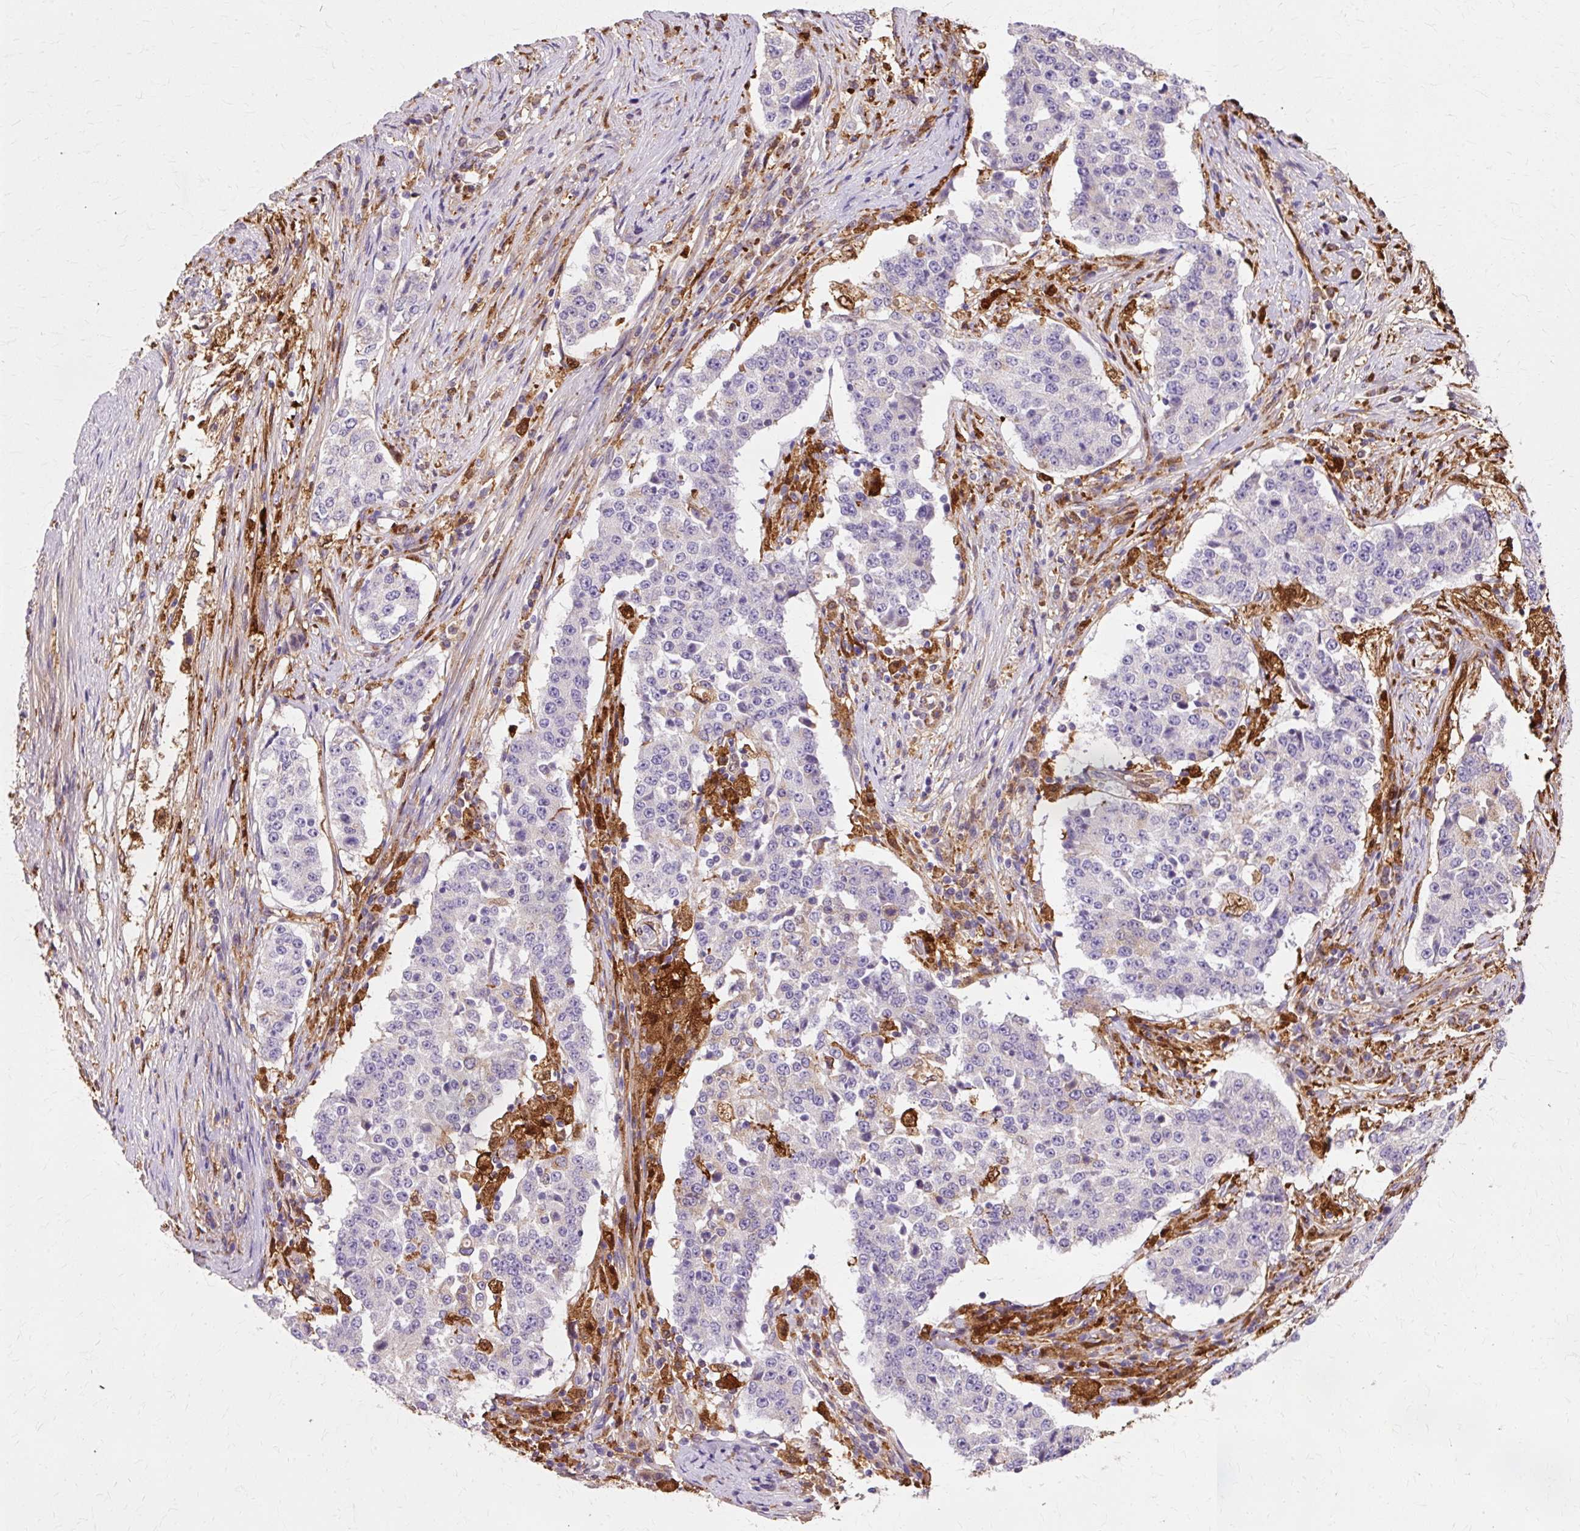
{"staining": {"intensity": "negative", "quantity": "none", "location": "none"}, "tissue": "stomach cancer", "cell_type": "Tumor cells", "image_type": "cancer", "snomed": [{"axis": "morphology", "description": "Adenocarcinoma, NOS"}, {"axis": "topography", "description": "Stomach"}], "caption": "A high-resolution histopathology image shows immunohistochemistry (IHC) staining of stomach cancer (adenocarcinoma), which shows no significant expression in tumor cells.", "gene": "GPX1", "patient": {"sex": "male", "age": 59}}